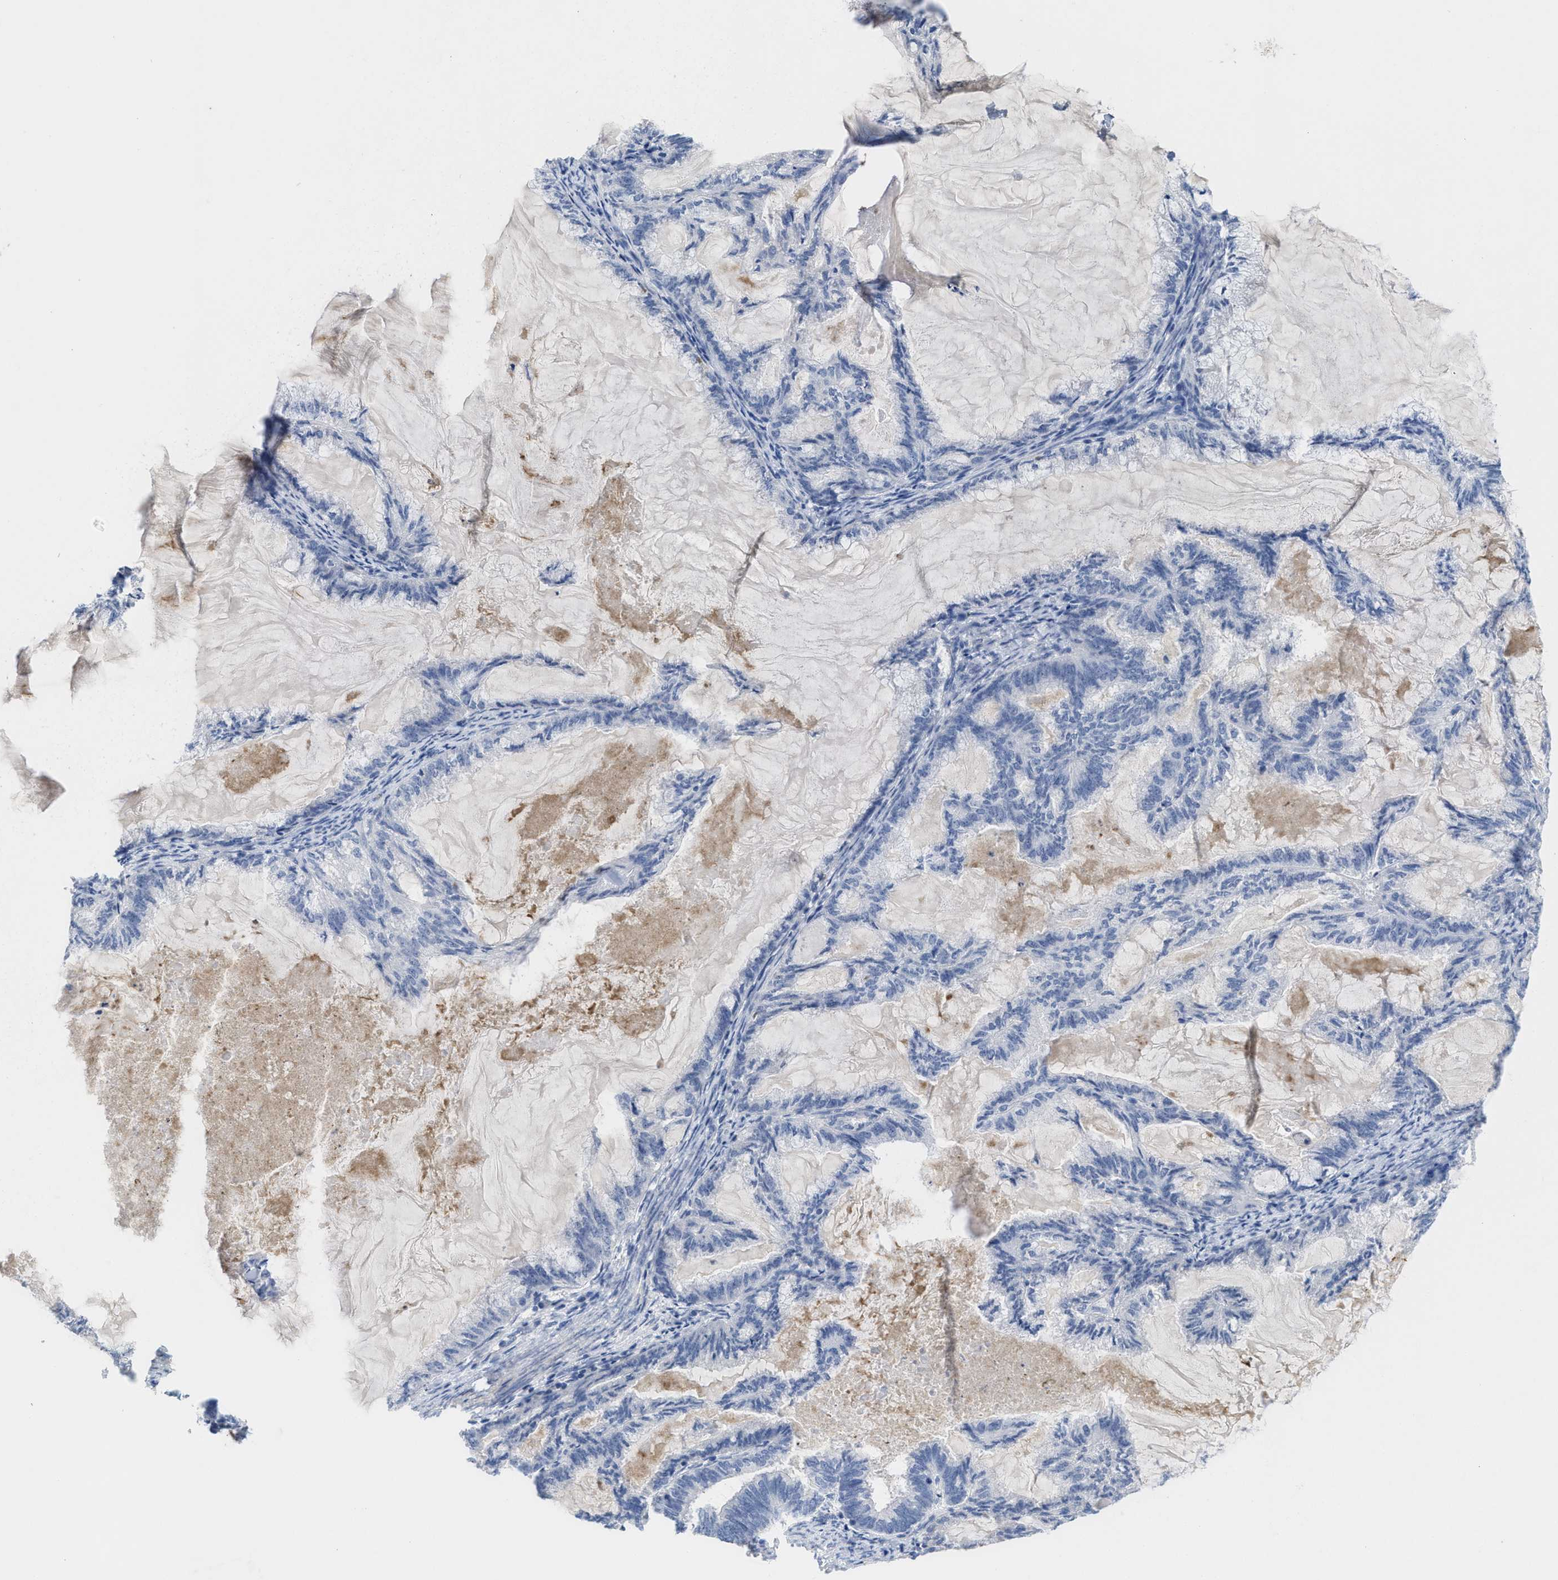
{"staining": {"intensity": "negative", "quantity": "none", "location": "none"}, "tissue": "endometrial cancer", "cell_type": "Tumor cells", "image_type": "cancer", "snomed": [{"axis": "morphology", "description": "Adenocarcinoma, NOS"}, {"axis": "topography", "description": "Endometrium"}], "caption": "Adenocarcinoma (endometrial) was stained to show a protein in brown. There is no significant expression in tumor cells.", "gene": "CPA2", "patient": {"sex": "female", "age": 86}}